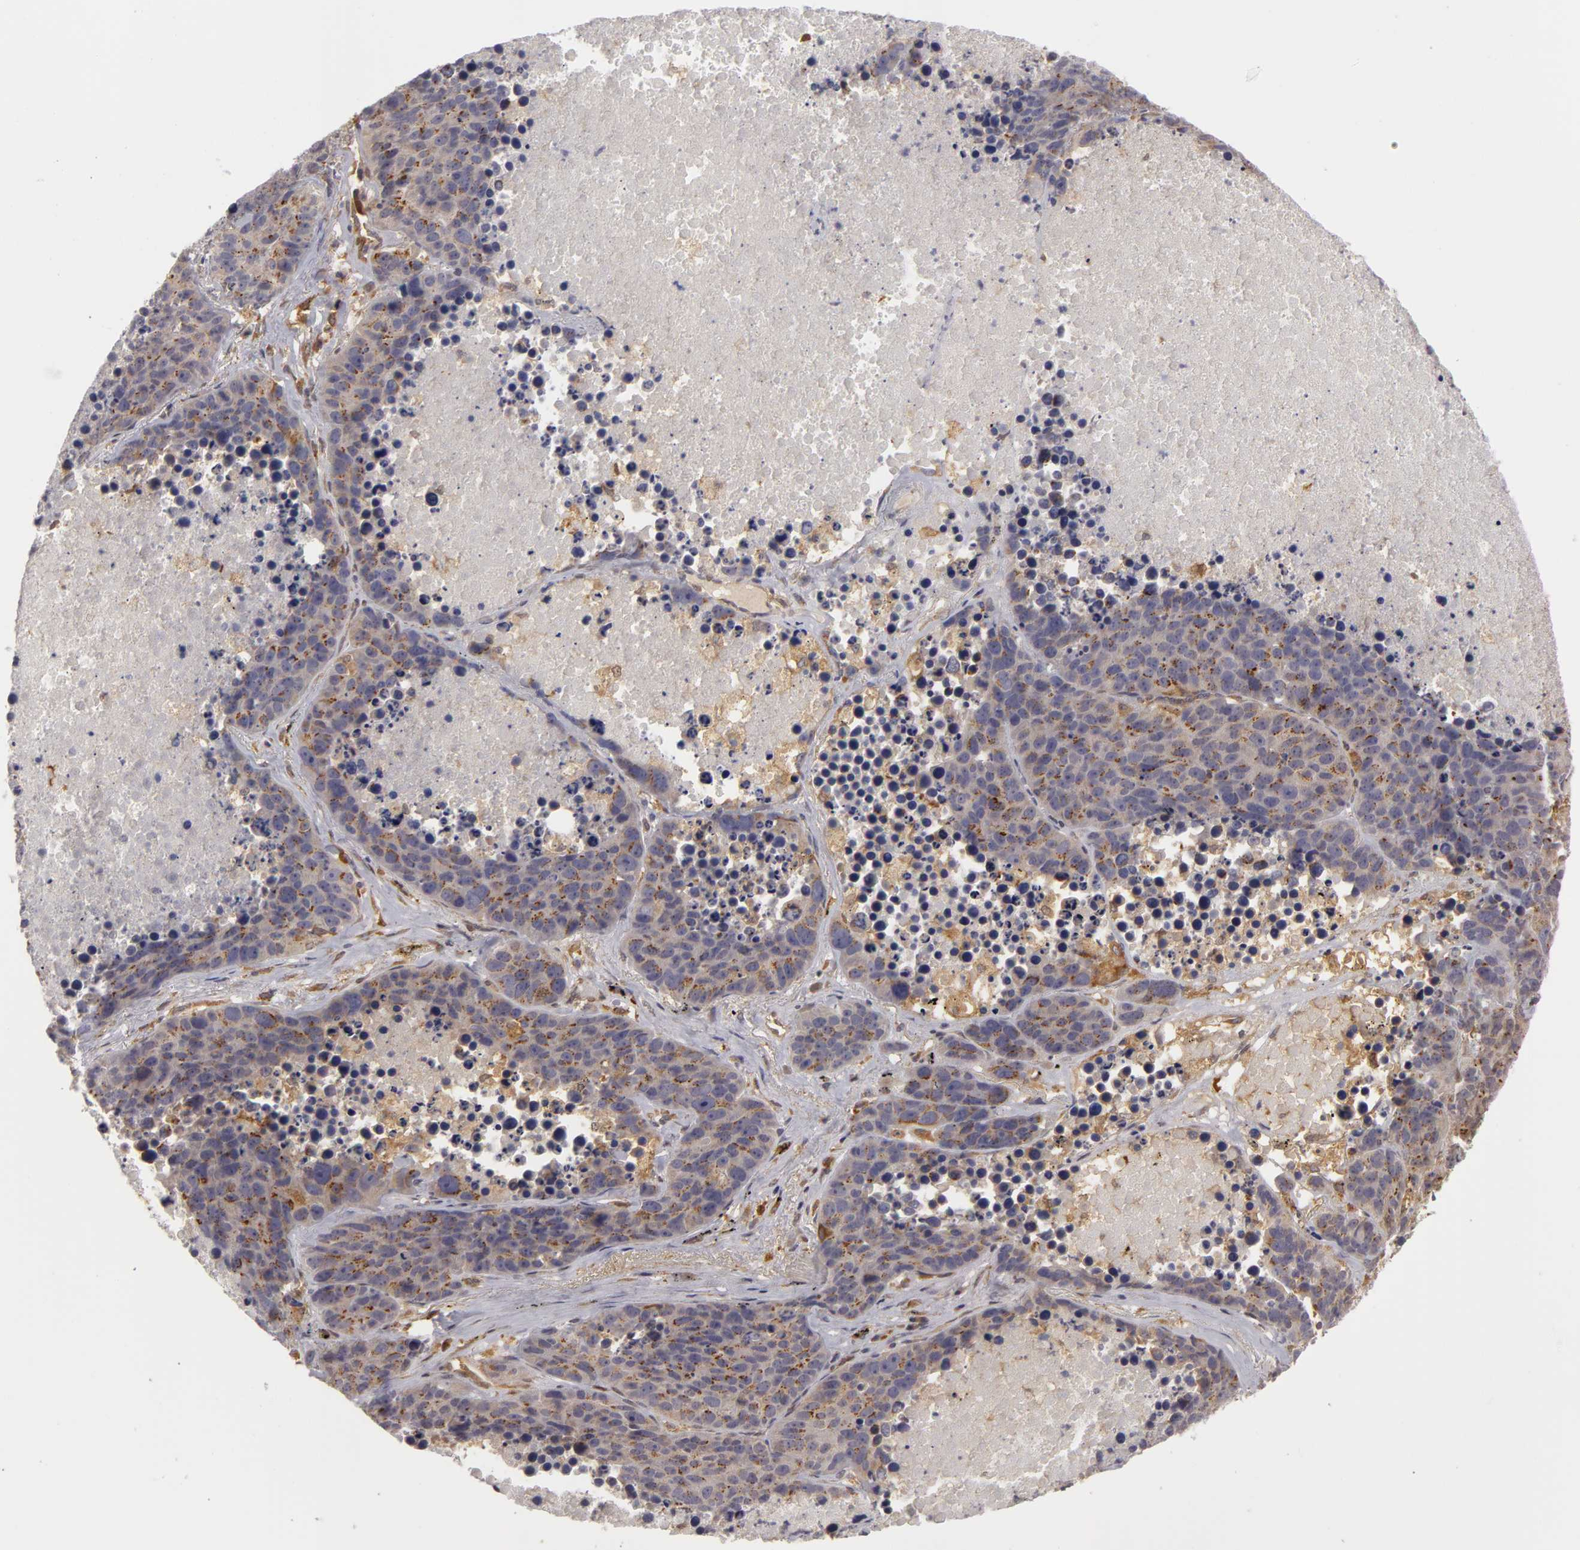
{"staining": {"intensity": "weak", "quantity": "25%-75%", "location": "cytoplasmic/membranous"}, "tissue": "lung cancer", "cell_type": "Tumor cells", "image_type": "cancer", "snomed": [{"axis": "morphology", "description": "Carcinoid, malignant, NOS"}, {"axis": "topography", "description": "Lung"}], "caption": "A brown stain shows weak cytoplasmic/membranous staining of a protein in lung cancer (carcinoid (malignant)) tumor cells.", "gene": "ZNF229", "patient": {"sex": "male", "age": 60}}